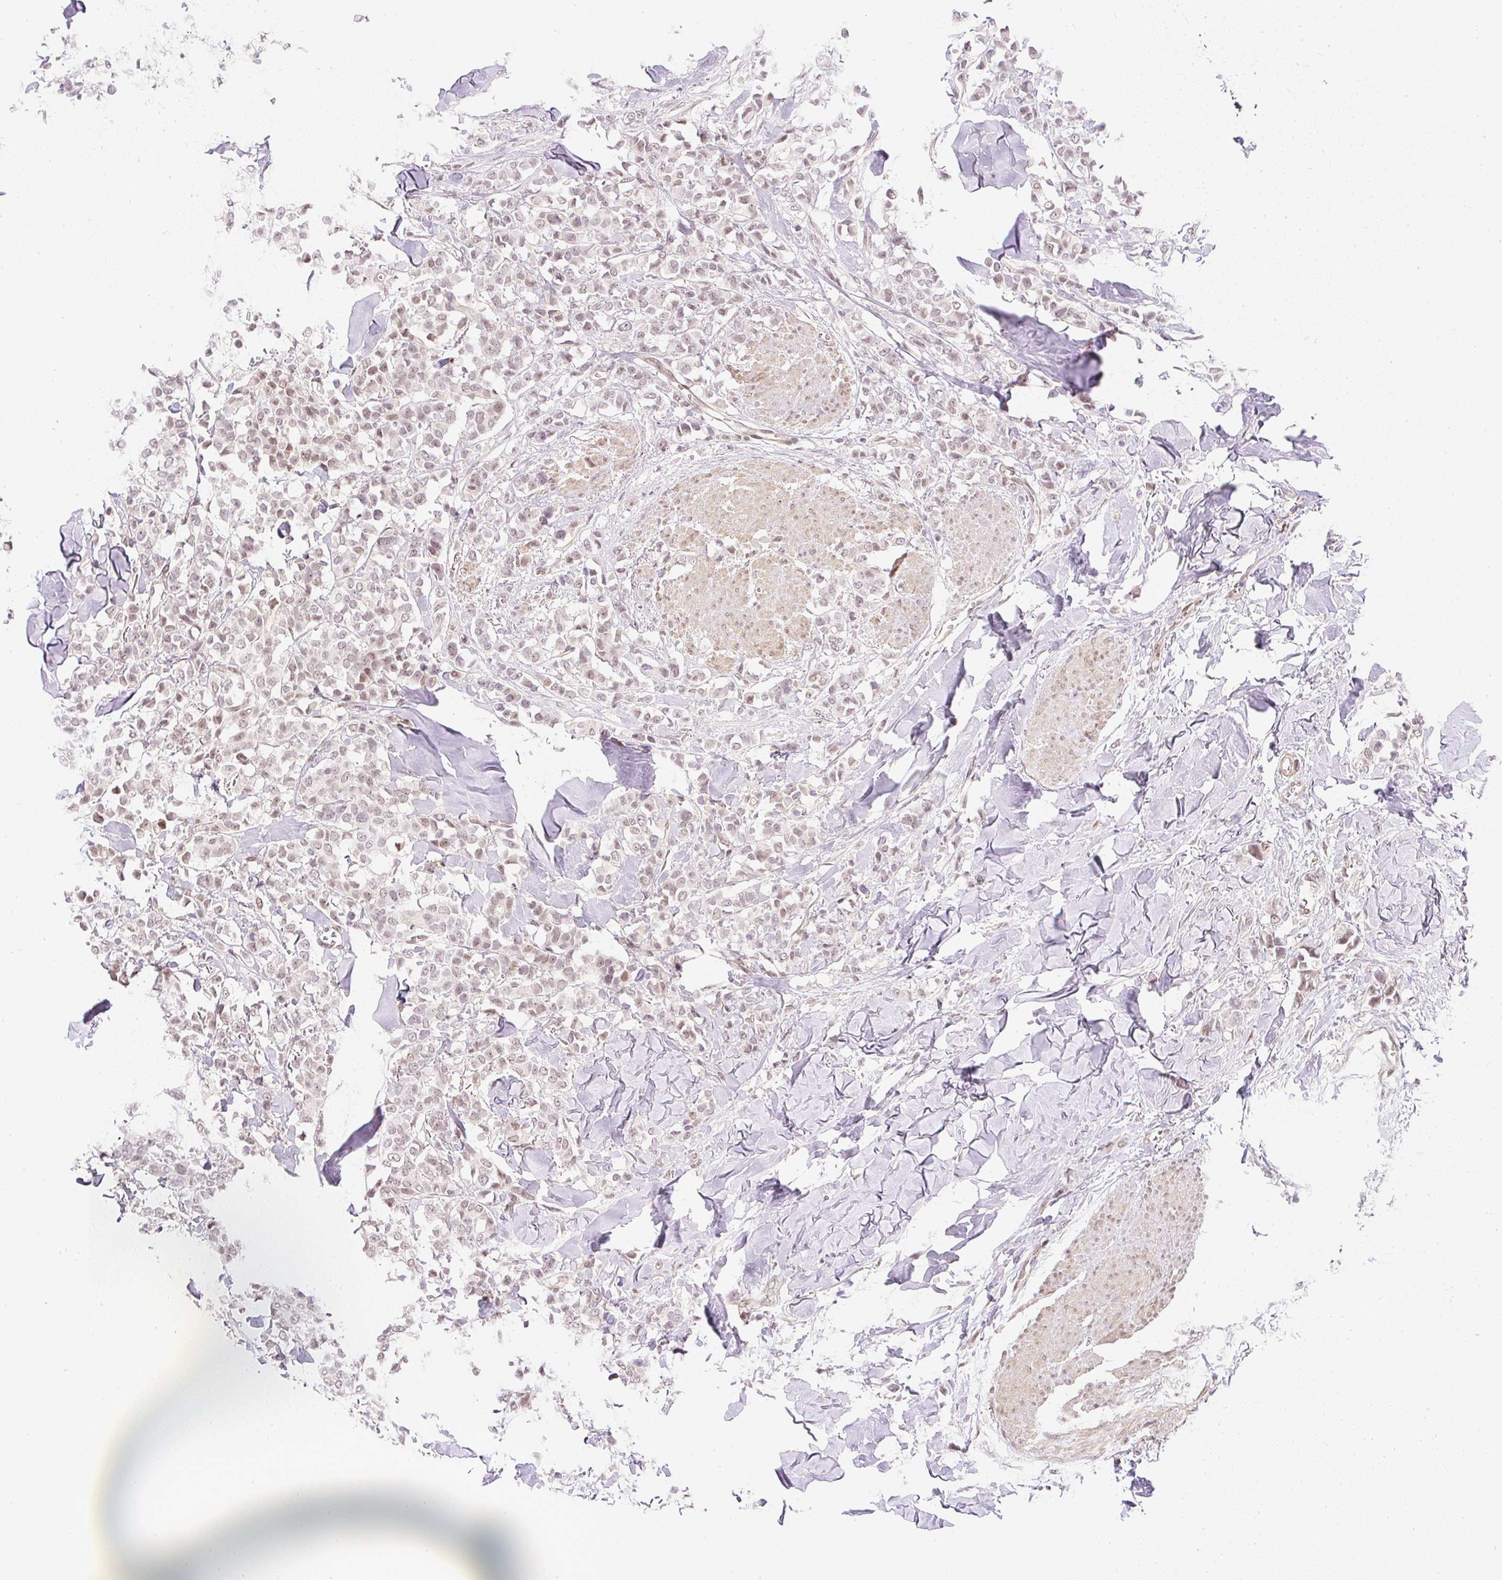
{"staining": {"intensity": "weak", "quantity": ">75%", "location": "nuclear"}, "tissue": "breast cancer", "cell_type": "Tumor cells", "image_type": "cancer", "snomed": [{"axis": "morphology", "description": "Lobular carcinoma"}, {"axis": "topography", "description": "Breast"}], "caption": "An IHC photomicrograph of neoplastic tissue is shown. Protein staining in brown highlights weak nuclear positivity in lobular carcinoma (breast) within tumor cells. Using DAB (3,3'-diaminobenzidine) (brown) and hematoxylin (blue) stains, captured at high magnification using brightfield microscopy.", "gene": "DPPA4", "patient": {"sex": "female", "age": 91}}